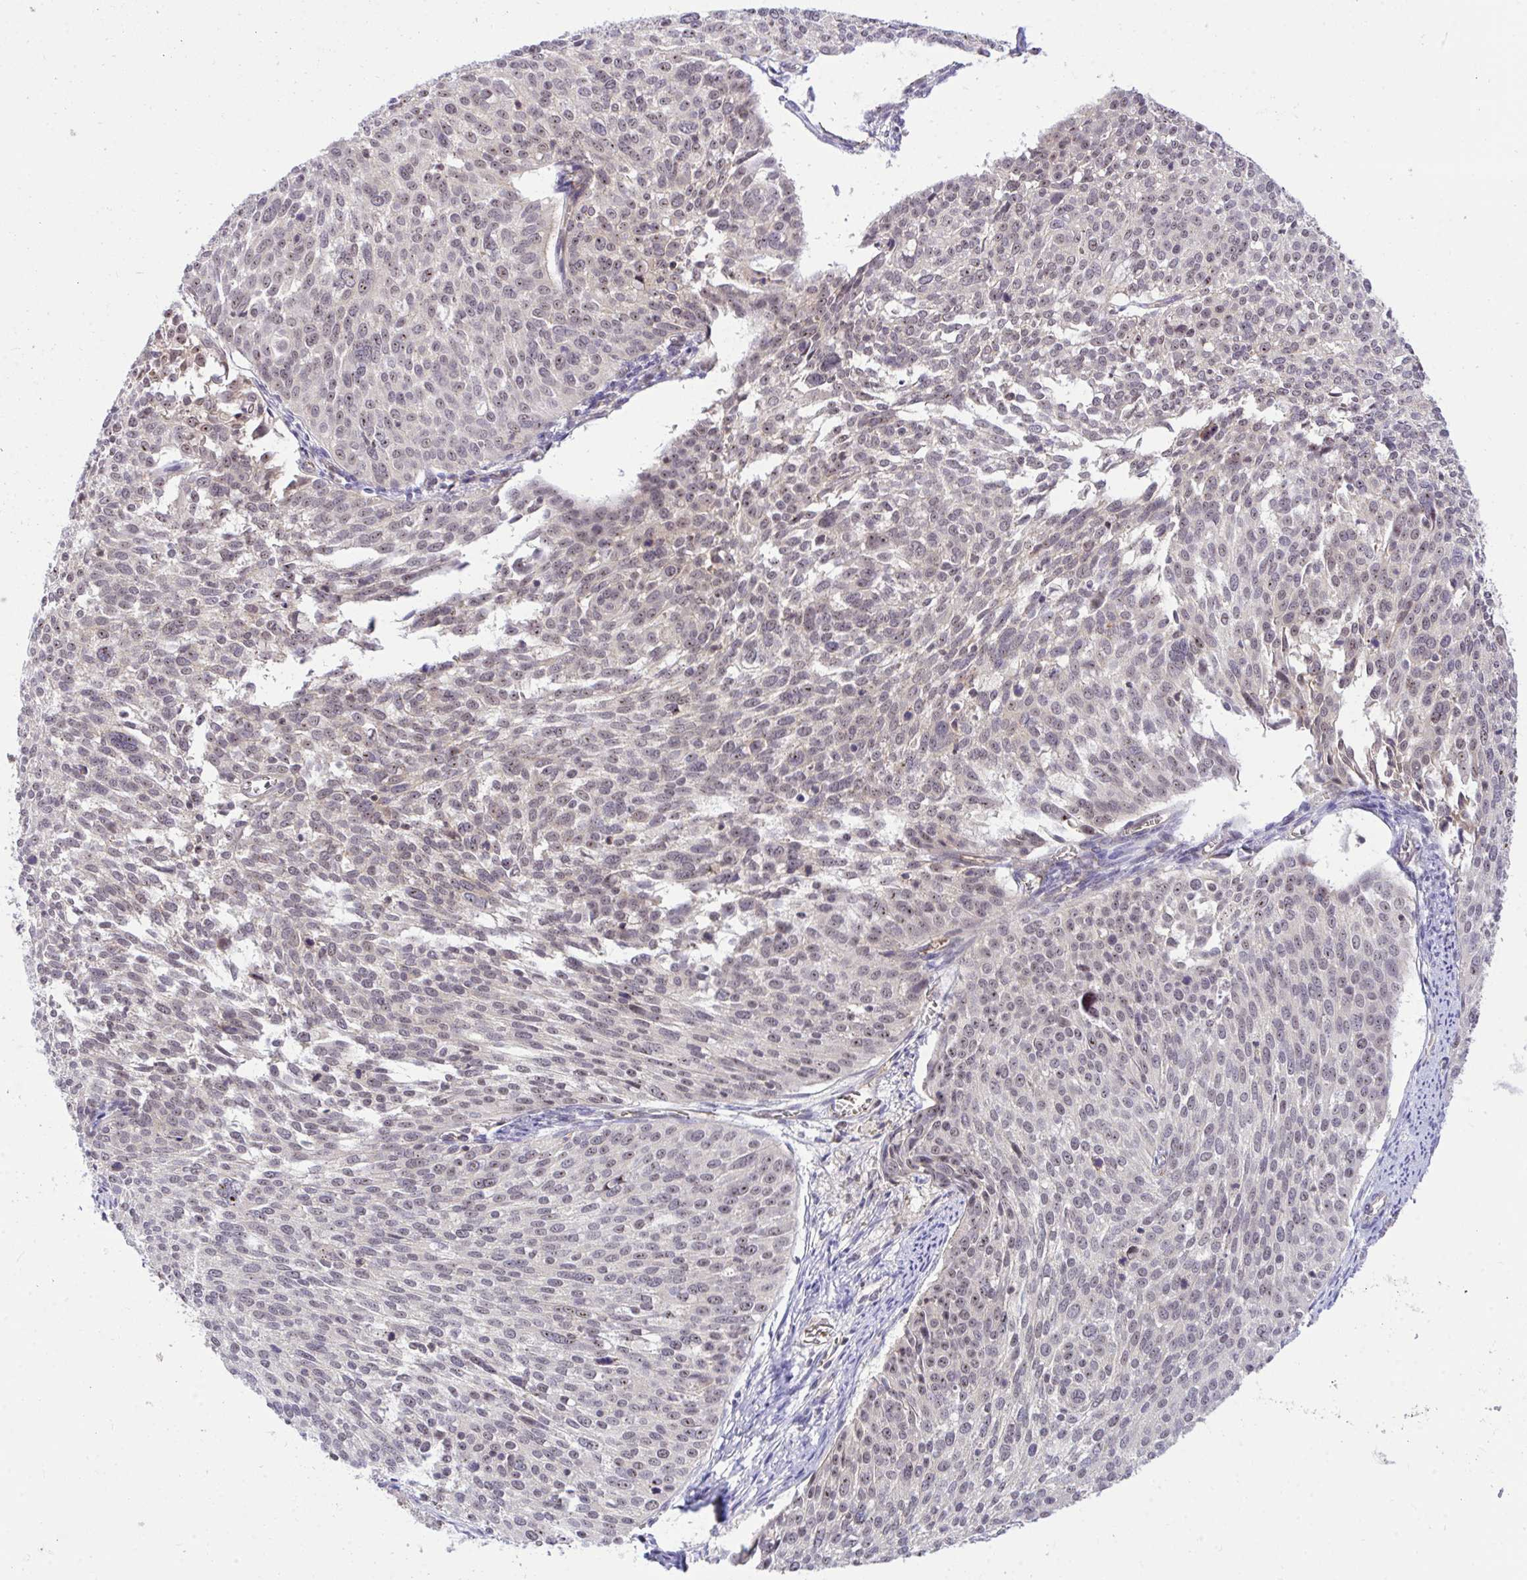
{"staining": {"intensity": "weak", "quantity": "<25%", "location": "nuclear"}, "tissue": "cervical cancer", "cell_type": "Tumor cells", "image_type": "cancer", "snomed": [{"axis": "morphology", "description": "Squamous cell carcinoma, NOS"}, {"axis": "topography", "description": "Cervix"}], "caption": "This is an immunohistochemistry photomicrograph of human squamous cell carcinoma (cervical). There is no positivity in tumor cells.", "gene": "PPP1CA", "patient": {"sex": "female", "age": 39}}